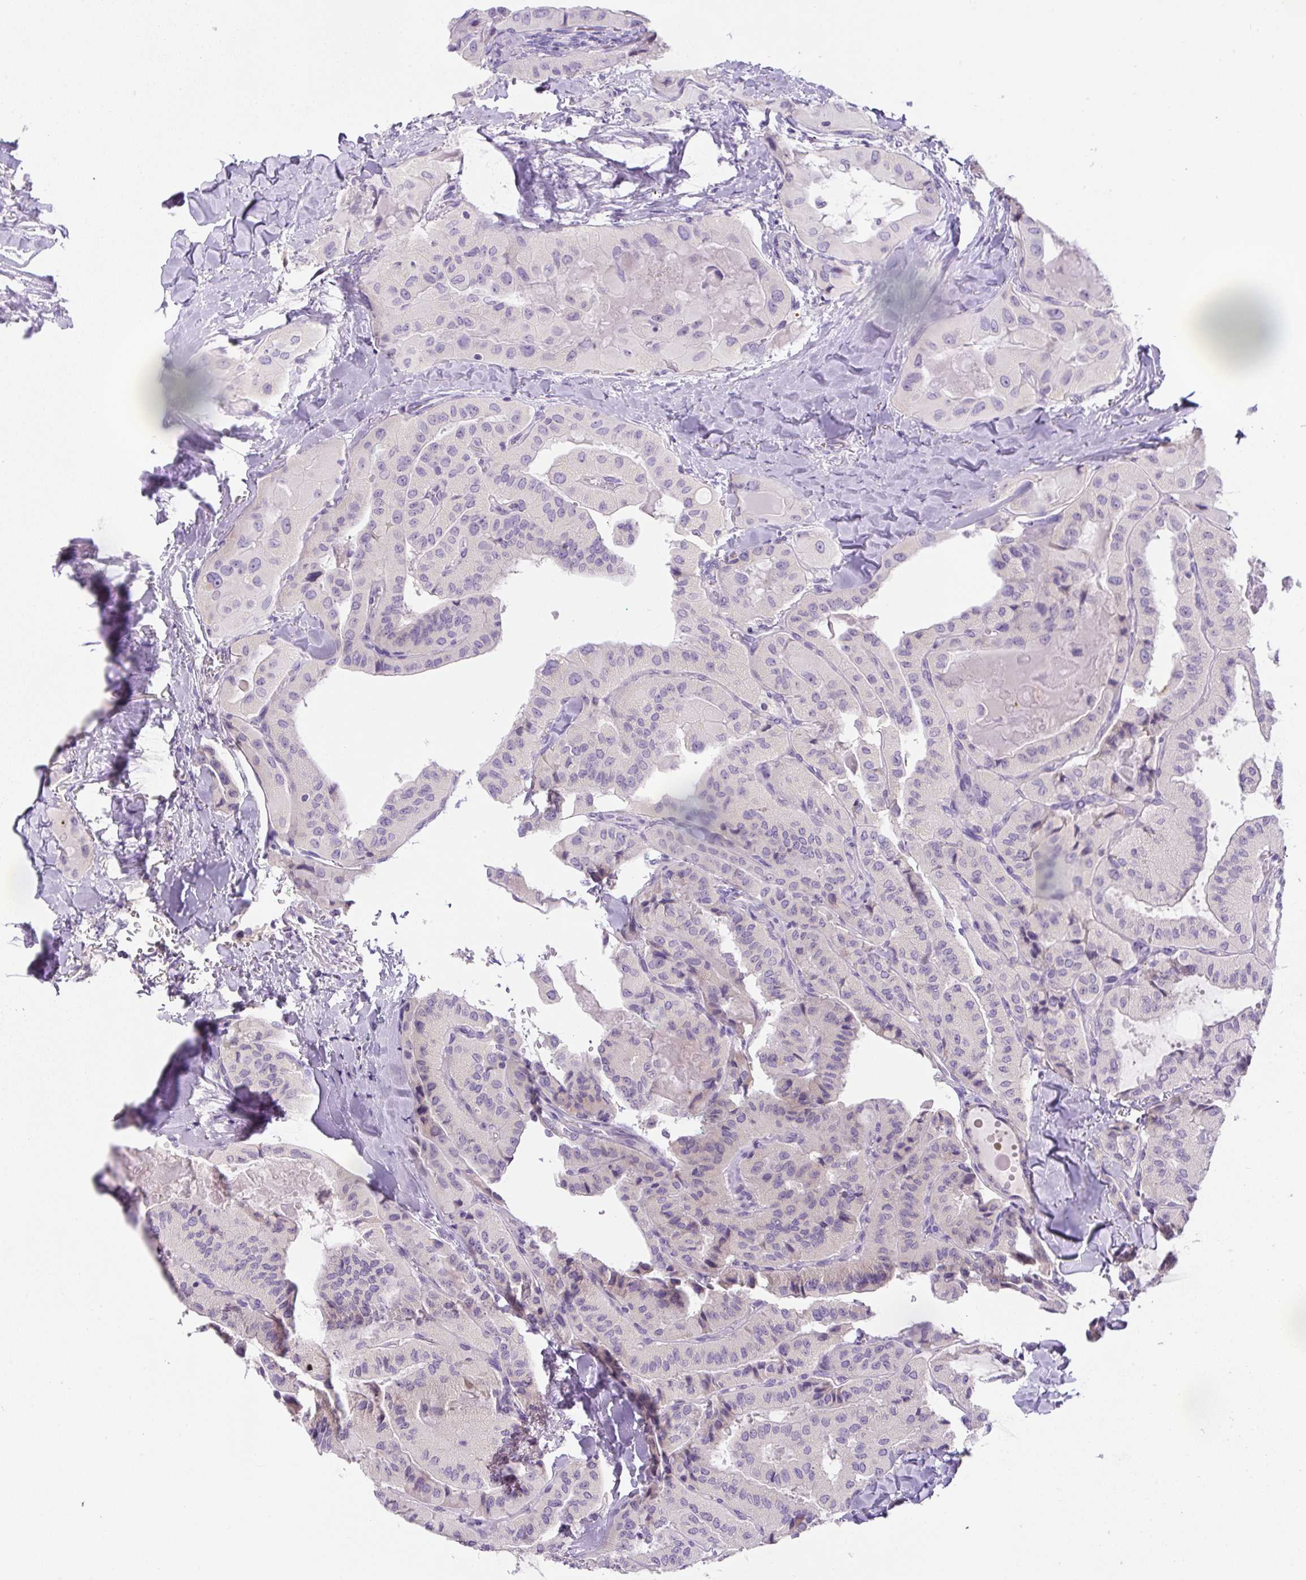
{"staining": {"intensity": "negative", "quantity": "none", "location": "none"}, "tissue": "thyroid cancer", "cell_type": "Tumor cells", "image_type": "cancer", "snomed": [{"axis": "morphology", "description": "Normal tissue, NOS"}, {"axis": "morphology", "description": "Papillary adenocarcinoma, NOS"}, {"axis": "topography", "description": "Thyroid gland"}], "caption": "There is no significant expression in tumor cells of papillary adenocarcinoma (thyroid).", "gene": "UBL3", "patient": {"sex": "female", "age": 59}}